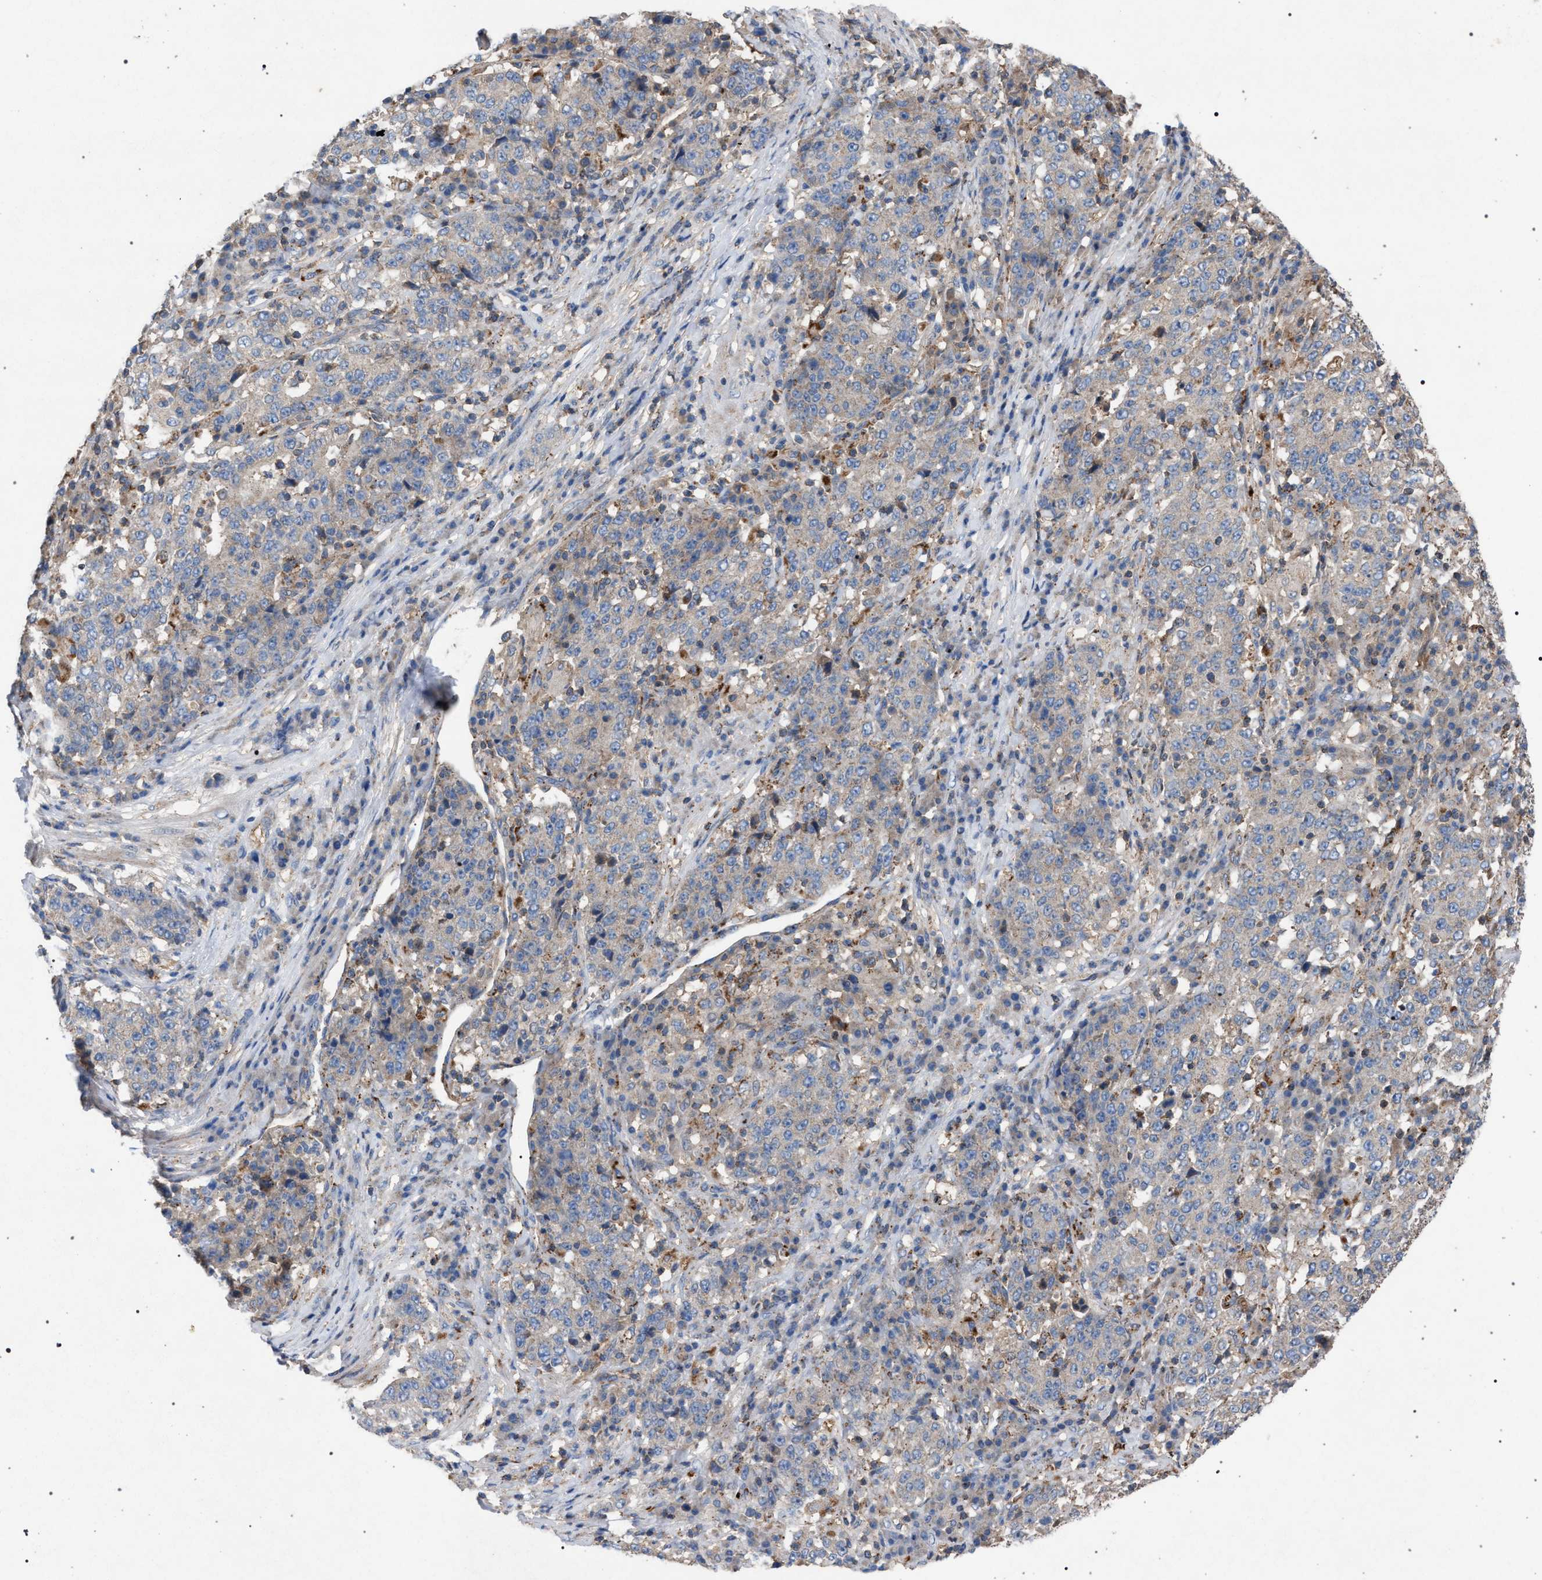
{"staining": {"intensity": "weak", "quantity": "<25%", "location": "cytoplasmic/membranous"}, "tissue": "stomach cancer", "cell_type": "Tumor cells", "image_type": "cancer", "snomed": [{"axis": "morphology", "description": "Adenocarcinoma, NOS"}, {"axis": "topography", "description": "Stomach"}], "caption": "The immunohistochemistry image has no significant positivity in tumor cells of stomach cancer (adenocarcinoma) tissue. (DAB (3,3'-diaminobenzidine) immunohistochemistry, high magnification).", "gene": "VPS13A", "patient": {"sex": "male", "age": 59}}